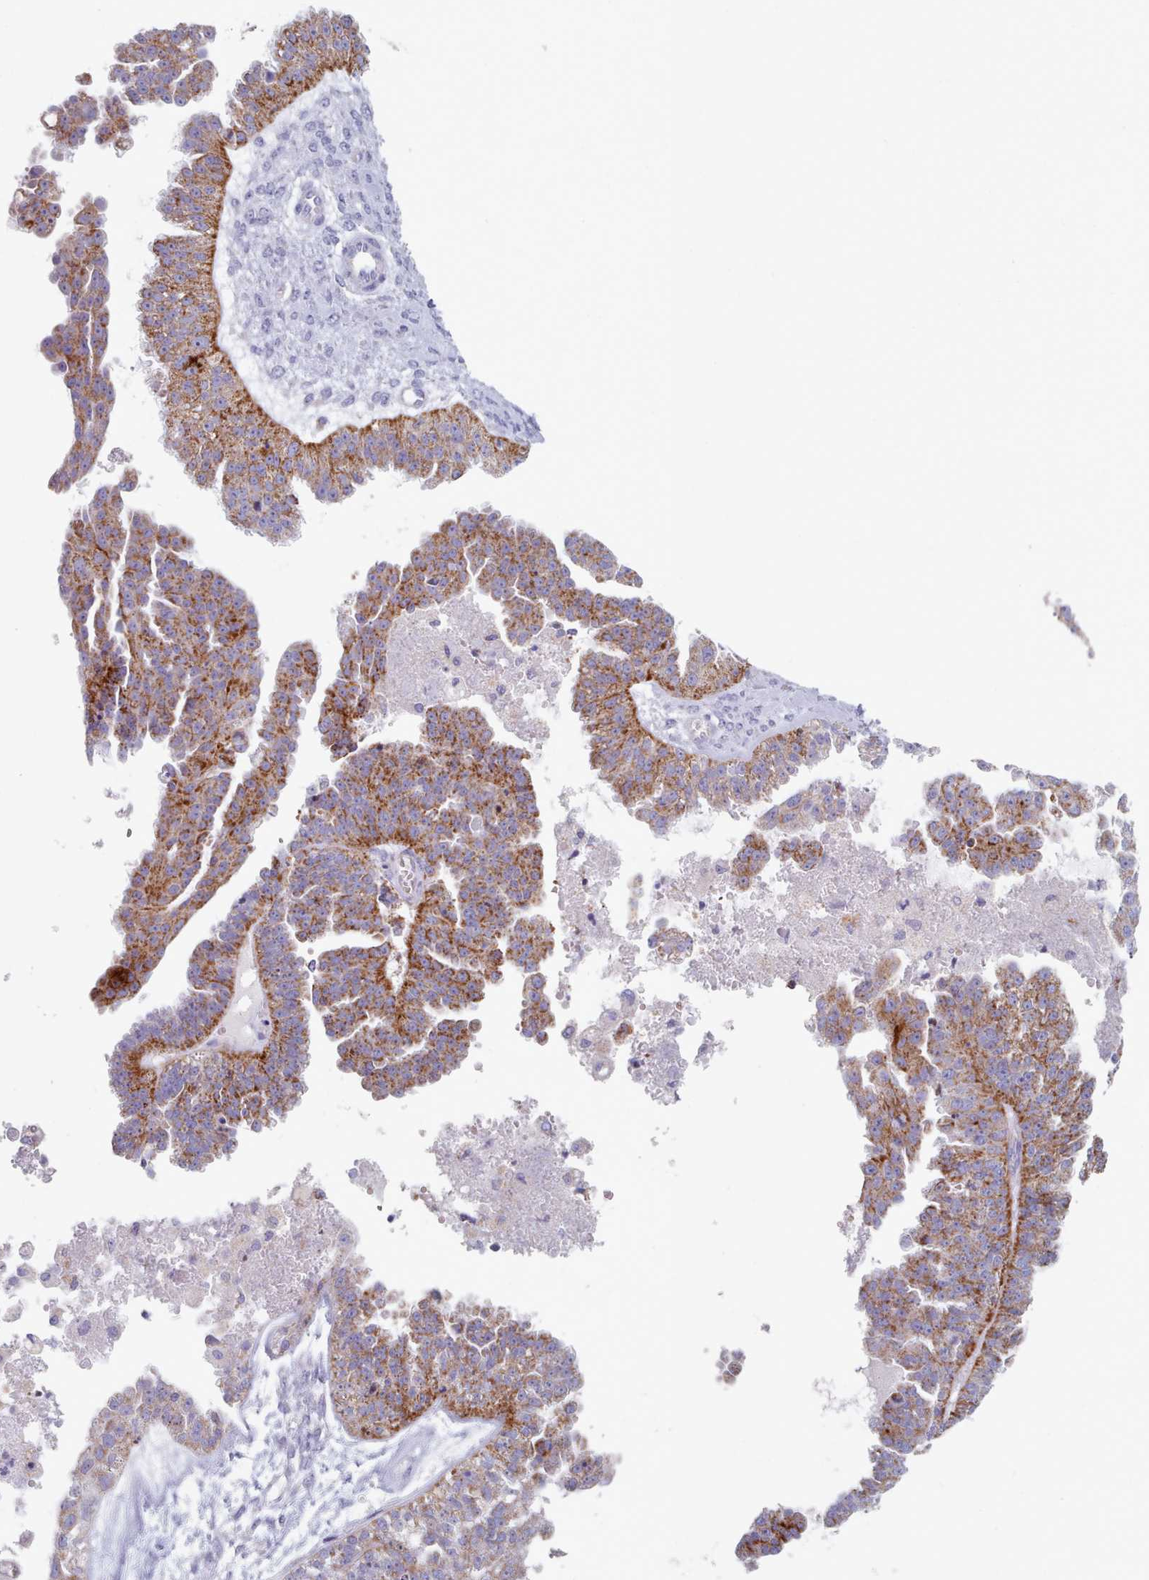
{"staining": {"intensity": "moderate", "quantity": ">75%", "location": "cytoplasmic/membranous"}, "tissue": "ovarian cancer", "cell_type": "Tumor cells", "image_type": "cancer", "snomed": [{"axis": "morphology", "description": "Cystadenocarcinoma, serous, NOS"}, {"axis": "topography", "description": "Ovary"}], "caption": "The immunohistochemical stain labels moderate cytoplasmic/membranous expression in tumor cells of ovarian cancer tissue.", "gene": "FAM170B", "patient": {"sex": "female", "age": 58}}